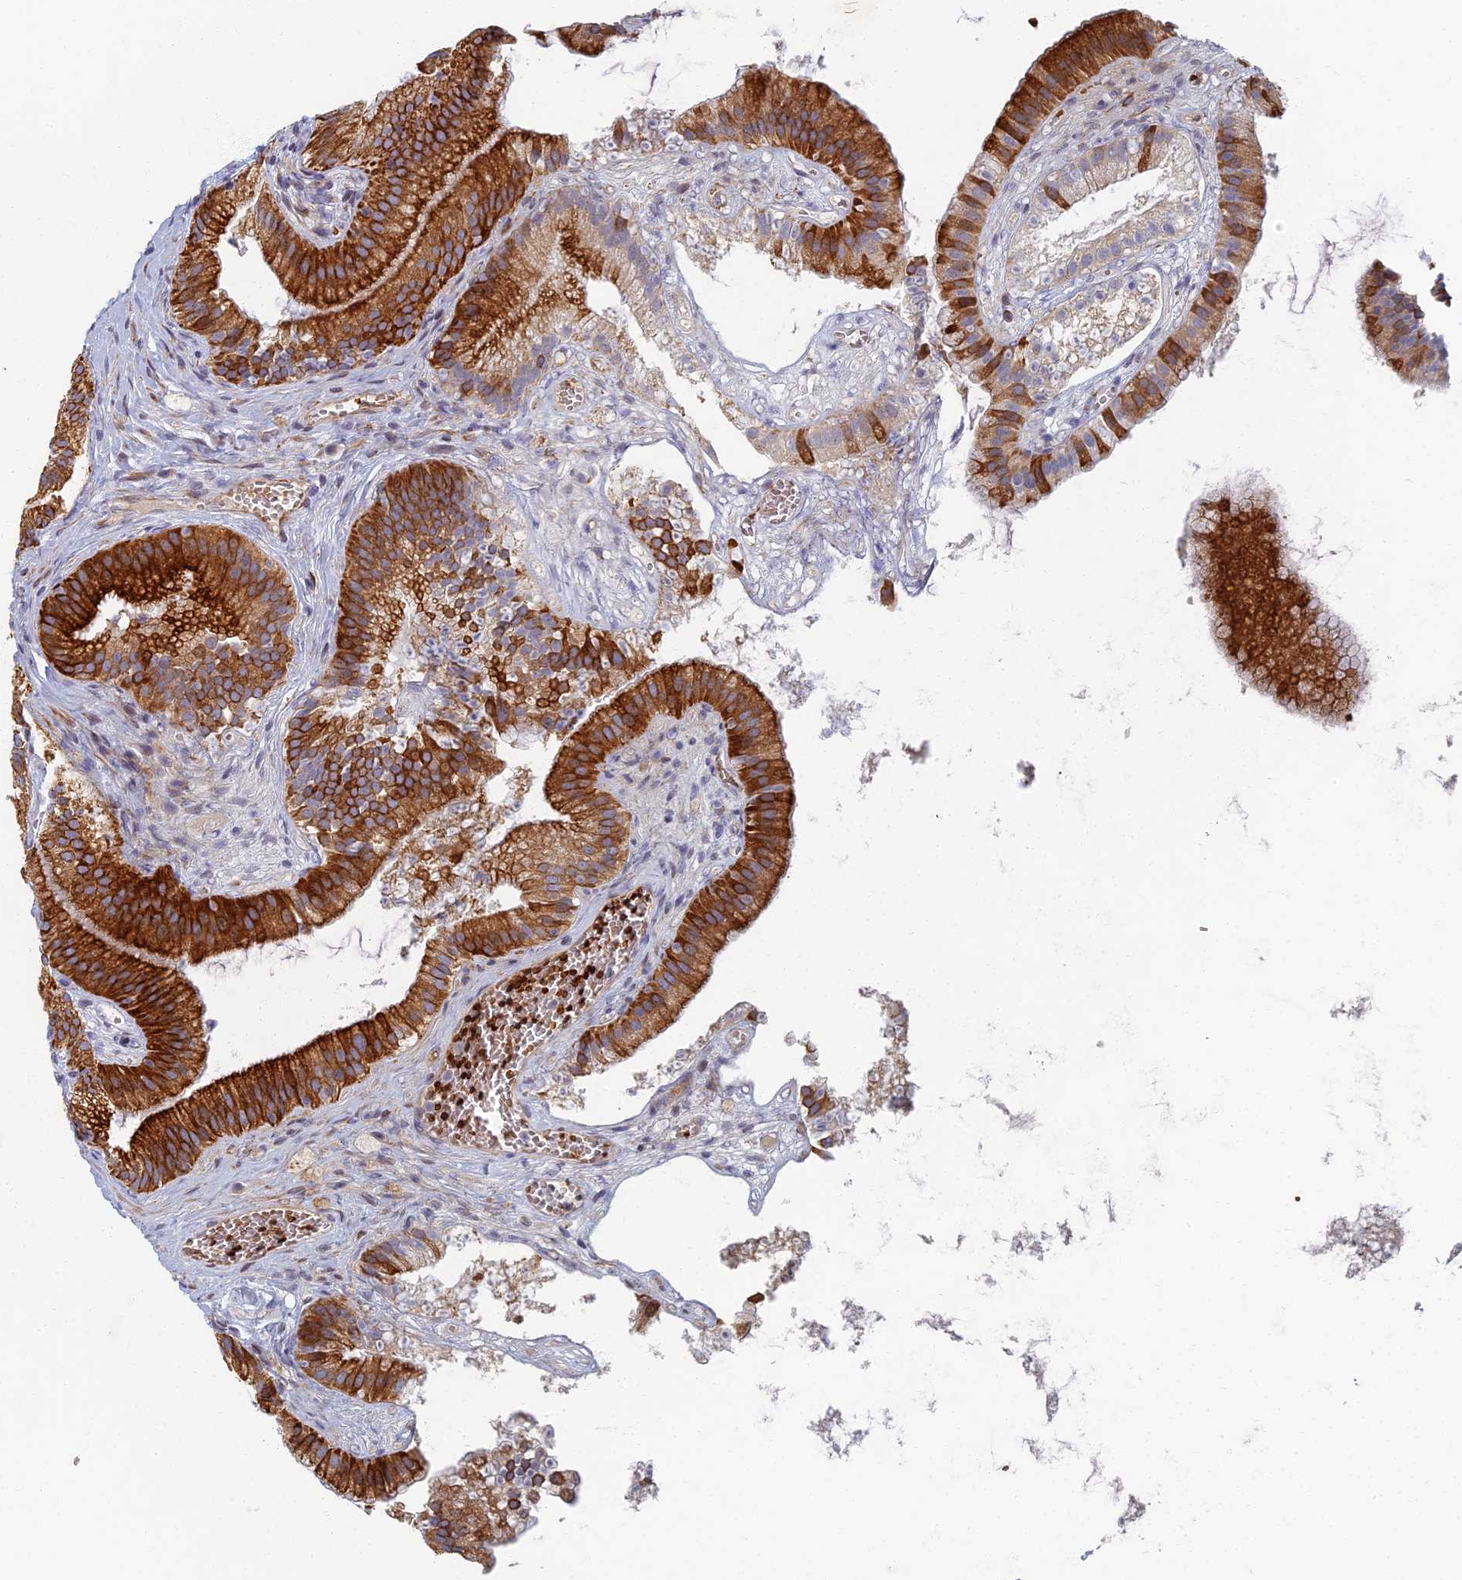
{"staining": {"intensity": "strong", "quantity": ">75%", "location": "cytoplasmic/membranous"}, "tissue": "gallbladder", "cell_type": "Glandular cells", "image_type": "normal", "snomed": [{"axis": "morphology", "description": "Normal tissue, NOS"}, {"axis": "topography", "description": "Gallbladder"}], "caption": "Immunohistochemistry (IHC) image of unremarkable gallbladder stained for a protein (brown), which exhibits high levels of strong cytoplasmic/membranous positivity in about >75% of glandular cells.", "gene": "ABCB10", "patient": {"sex": "female", "age": 54}}